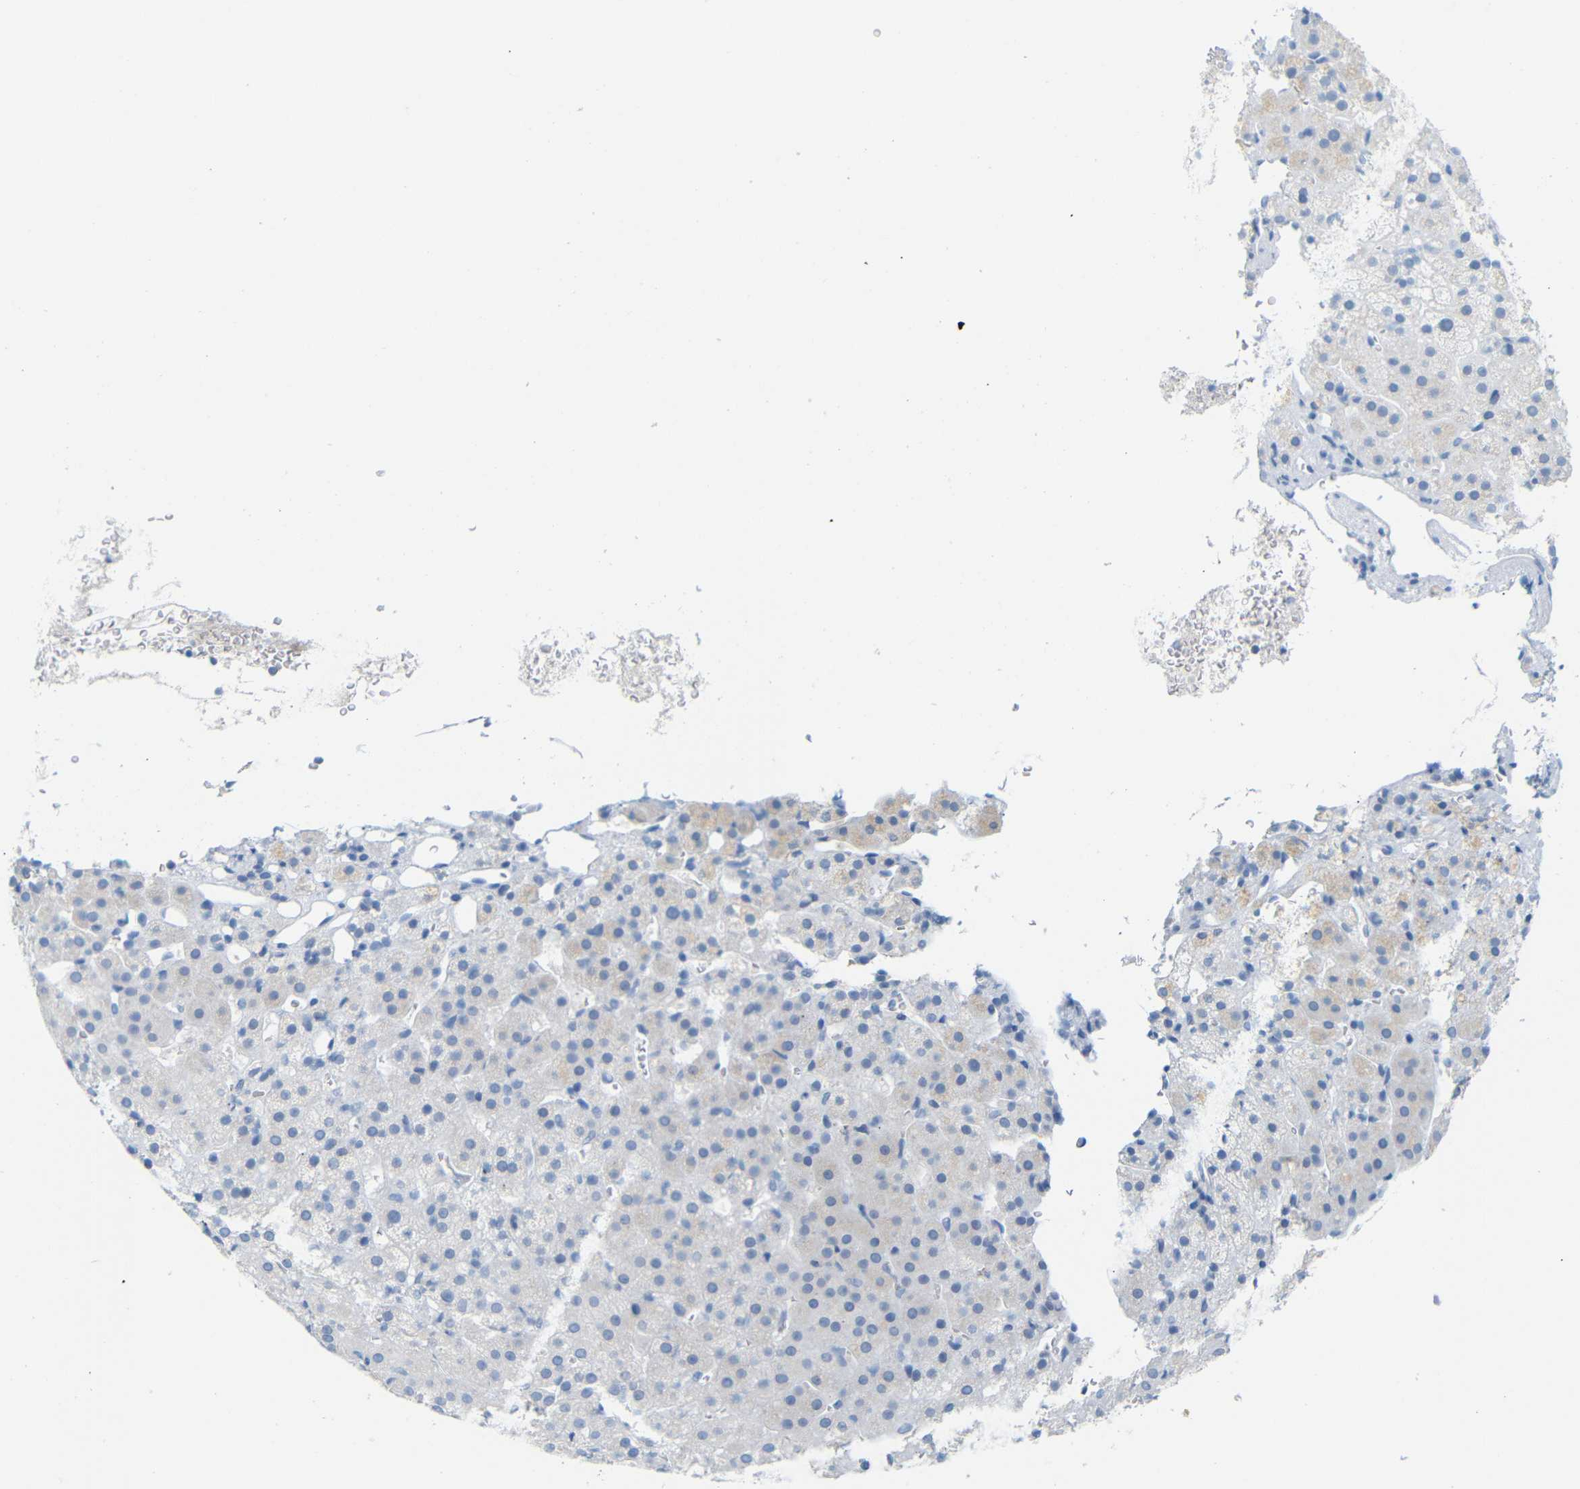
{"staining": {"intensity": "negative", "quantity": "none", "location": "none"}, "tissue": "adrenal gland", "cell_type": "Glandular cells", "image_type": "normal", "snomed": [{"axis": "morphology", "description": "Normal tissue, NOS"}, {"axis": "topography", "description": "Adrenal gland"}], "caption": "This is an immunohistochemistry photomicrograph of unremarkable human adrenal gland. There is no staining in glandular cells.", "gene": "DYNAP", "patient": {"sex": "female", "age": 57}}